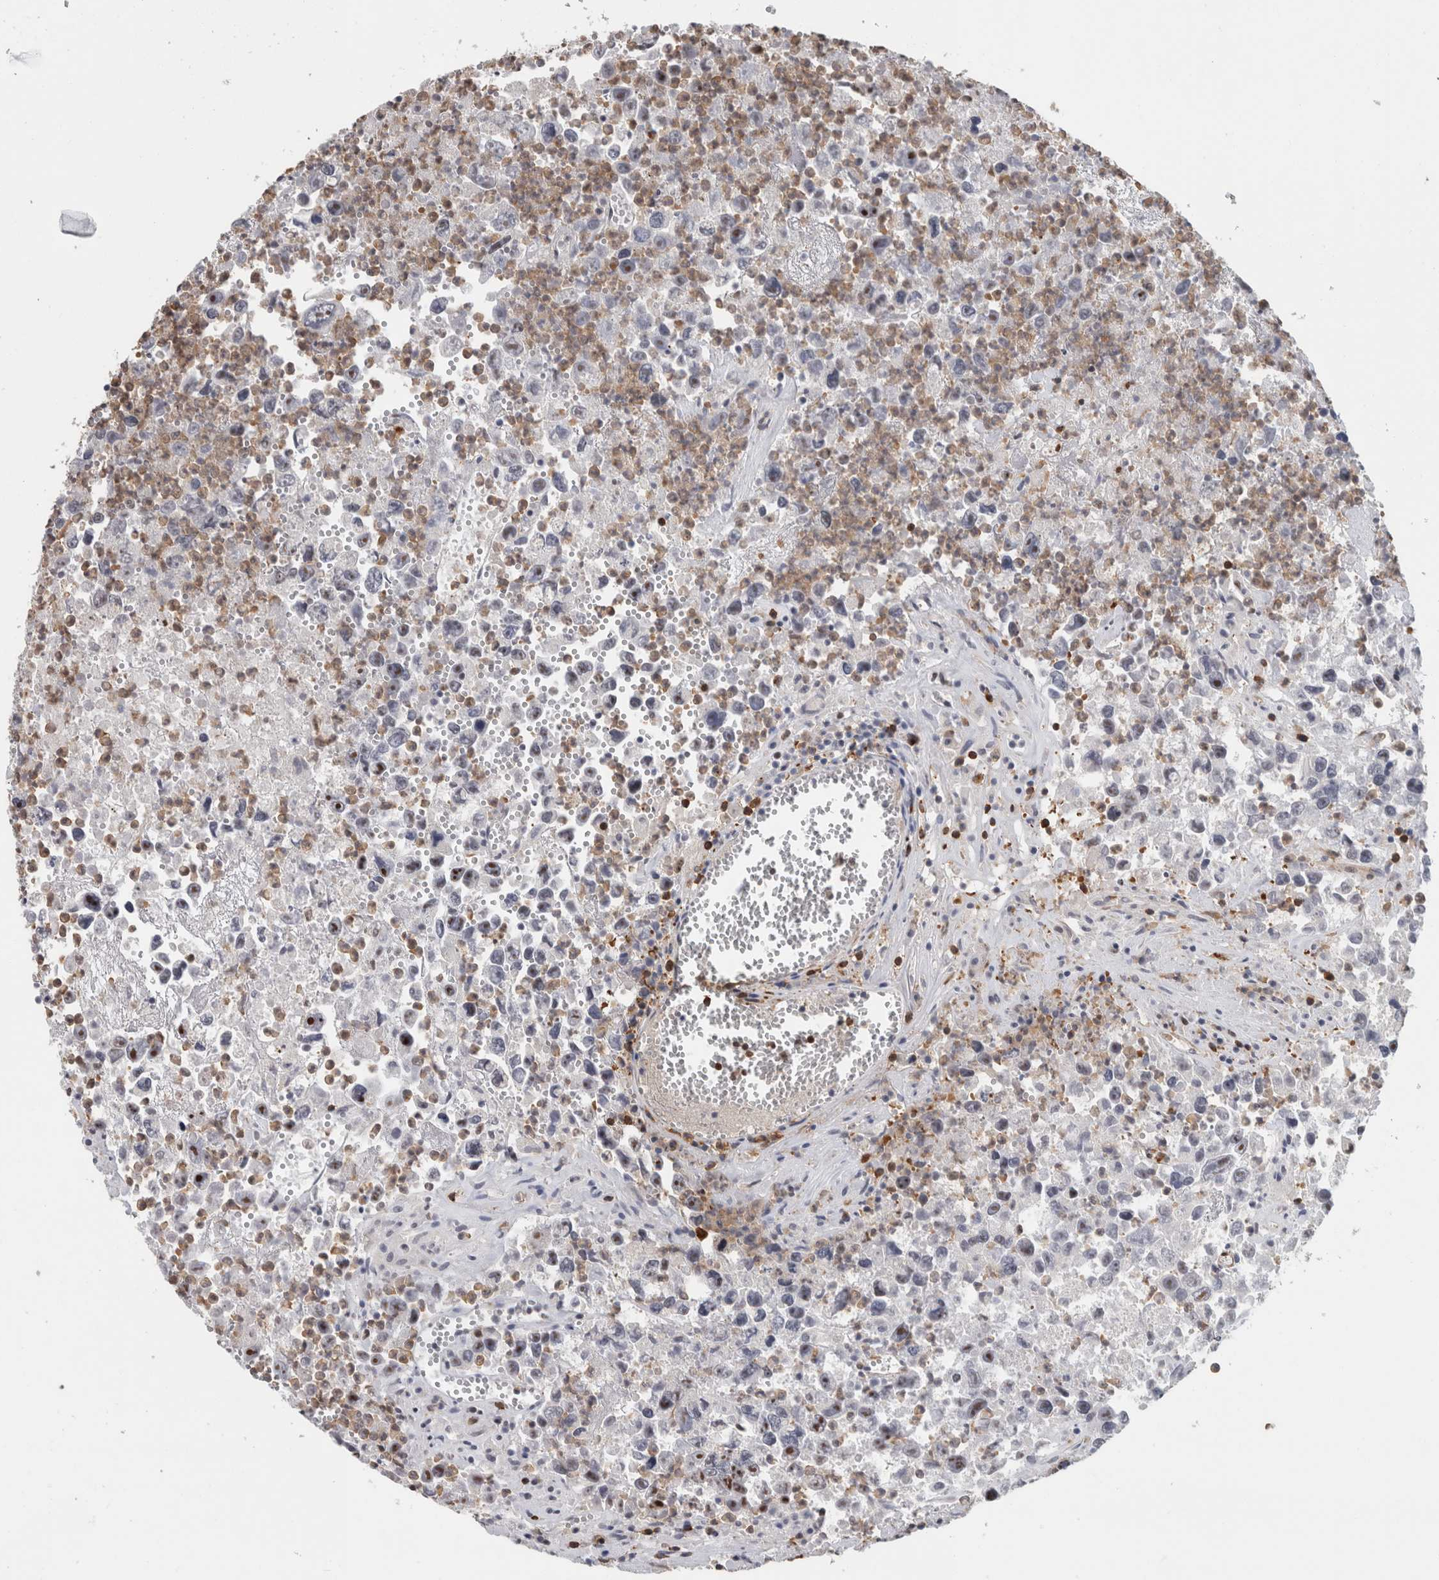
{"staining": {"intensity": "strong", "quantity": "<25%", "location": "nuclear"}, "tissue": "testis cancer", "cell_type": "Tumor cells", "image_type": "cancer", "snomed": [{"axis": "morphology", "description": "Seminoma, NOS"}, {"axis": "morphology", "description": "Carcinoma, Embryonal, NOS"}, {"axis": "topography", "description": "Testis"}], "caption": "Testis cancer (embryonal carcinoma) stained for a protein exhibits strong nuclear positivity in tumor cells. (Brightfield microscopy of DAB IHC at high magnification).", "gene": "TDRD7", "patient": {"sex": "male", "age": 43}}